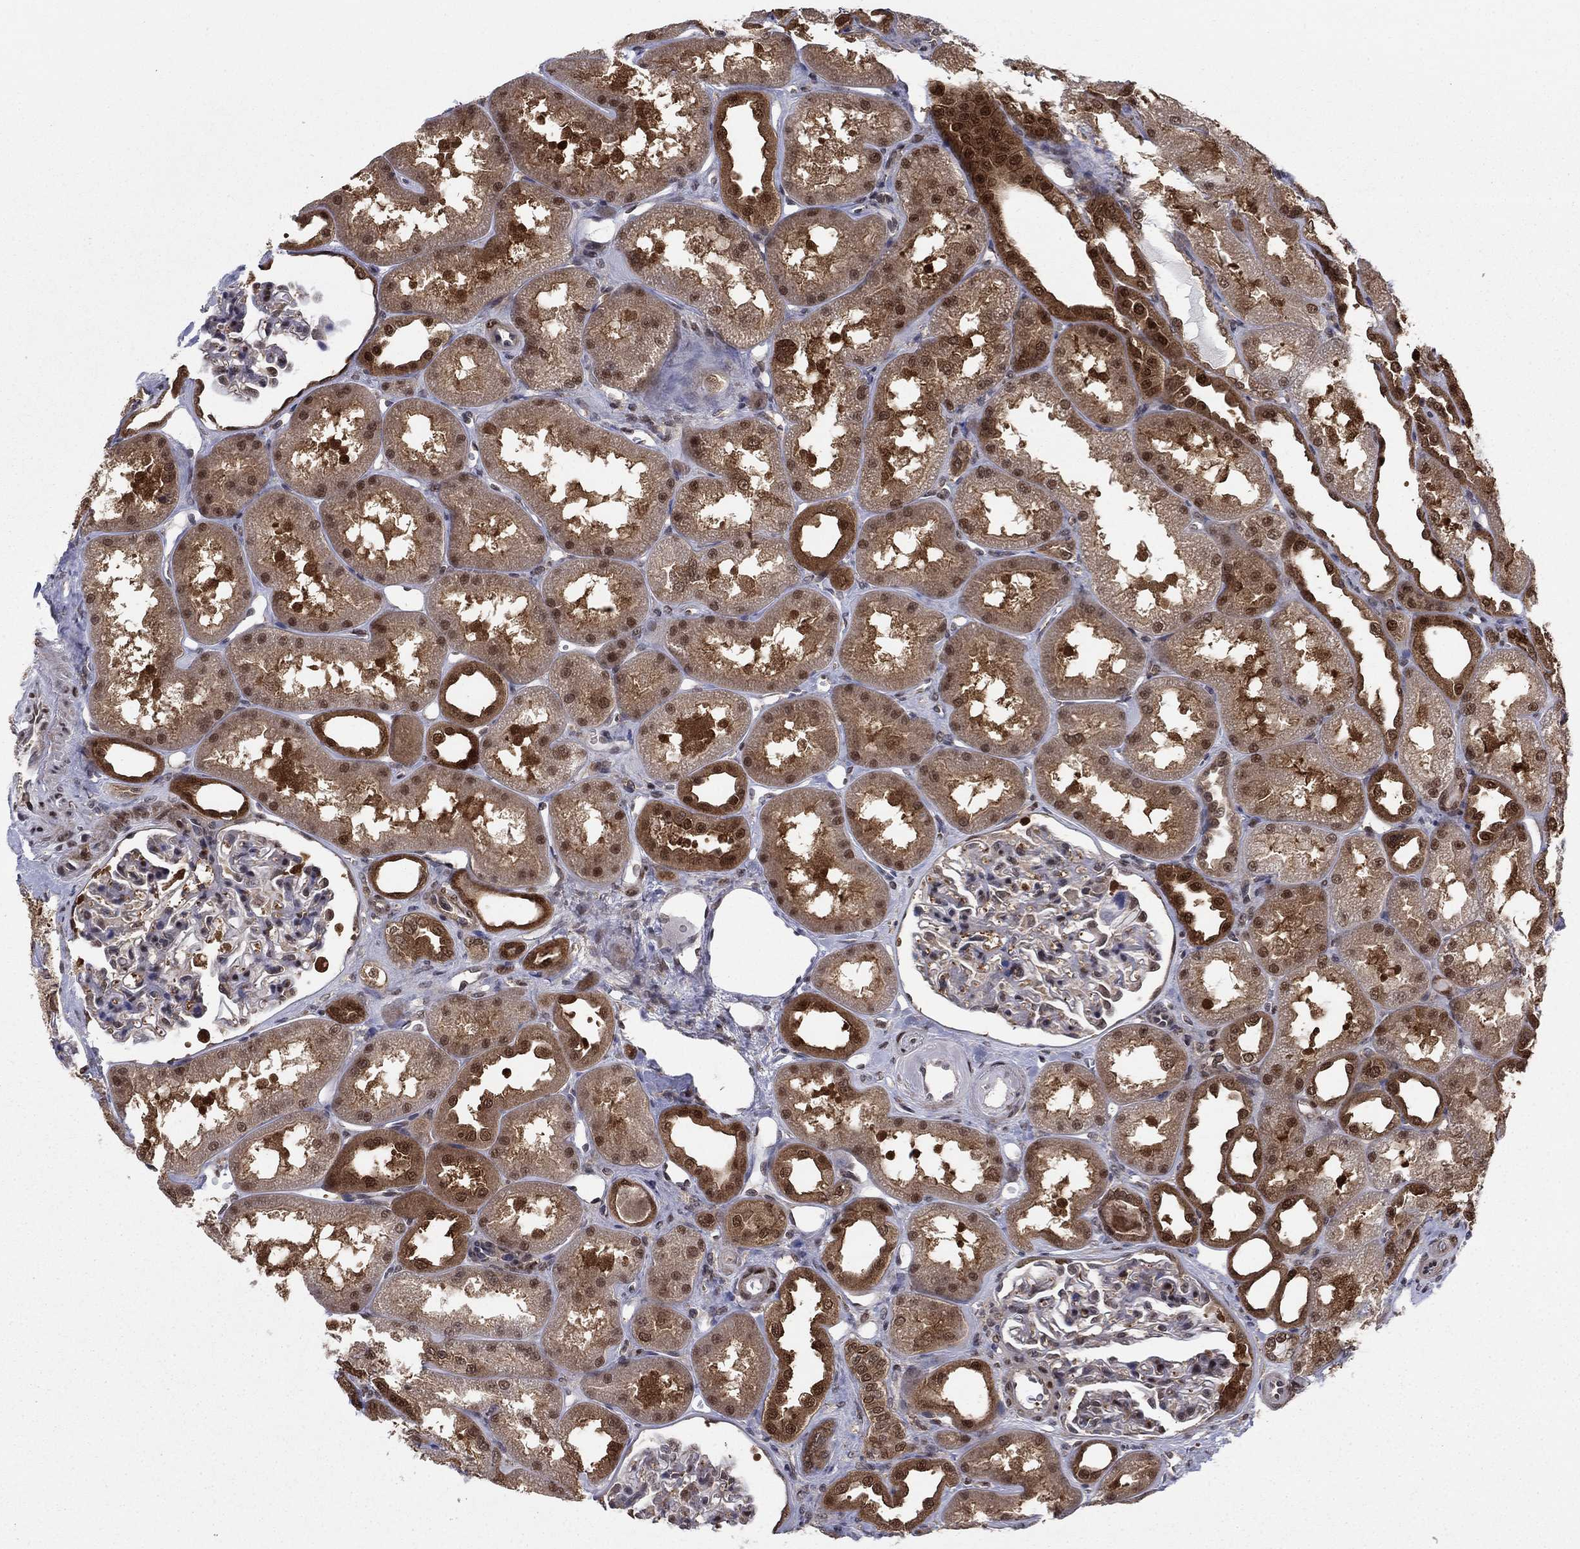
{"staining": {"intensity": "negative", "quantity": "none", "location": "none"}, "tissue": "kidney", "cell_type": "Cells in glomeruli", "image_type": "normal", "snomed": [{"axis": "morphology", "description": "Normal tissue, NOS"}, {"axis": "topography", "description": "Kidney"}], "caption": "IHC image of benign kidney stained for a protein (brown), which reveals no positivity in cells in glomeruli.", "gene": "FKBP4", "patient": {"sex": "male", "age": 61}}